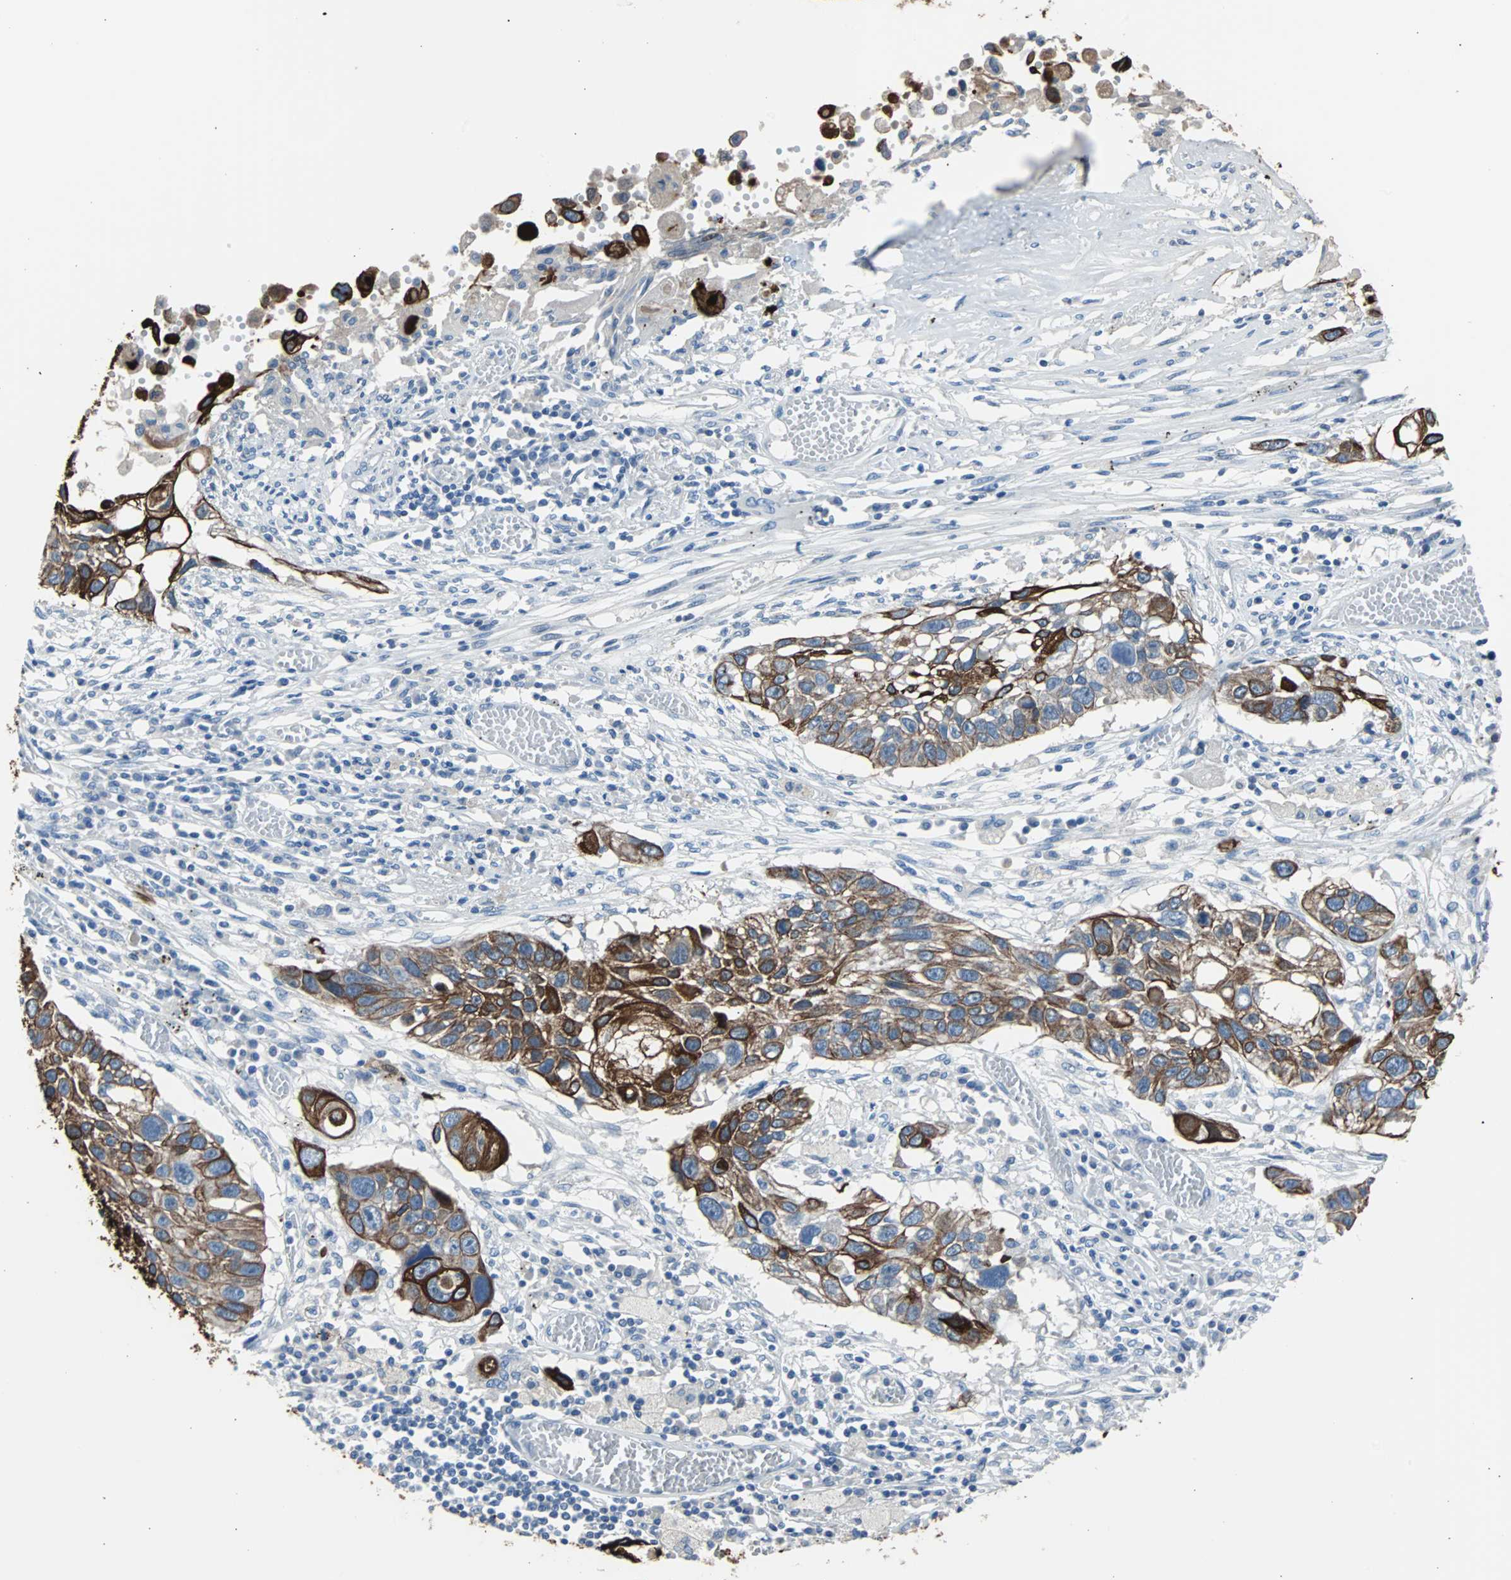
{"staining": {"intensity": "strong", "quantity": ">75%", "location": "cytoplasmic/membranous"}, "tissue": "lung cancer", "cell_type": "Tumor cells", "image_type": "cancer", "snomed": [{"axis": "morphology", "description": "Squamous cell carcinoma, NOS"}, {"axis": "topography", "description": "Lung"}], "caption": "Squamous cell carcinoma (lung) stained with a protein marker shows strong staining in tumor cells.", "gene": "KRT7", "patient": {"sex": "male", "age": 71}}